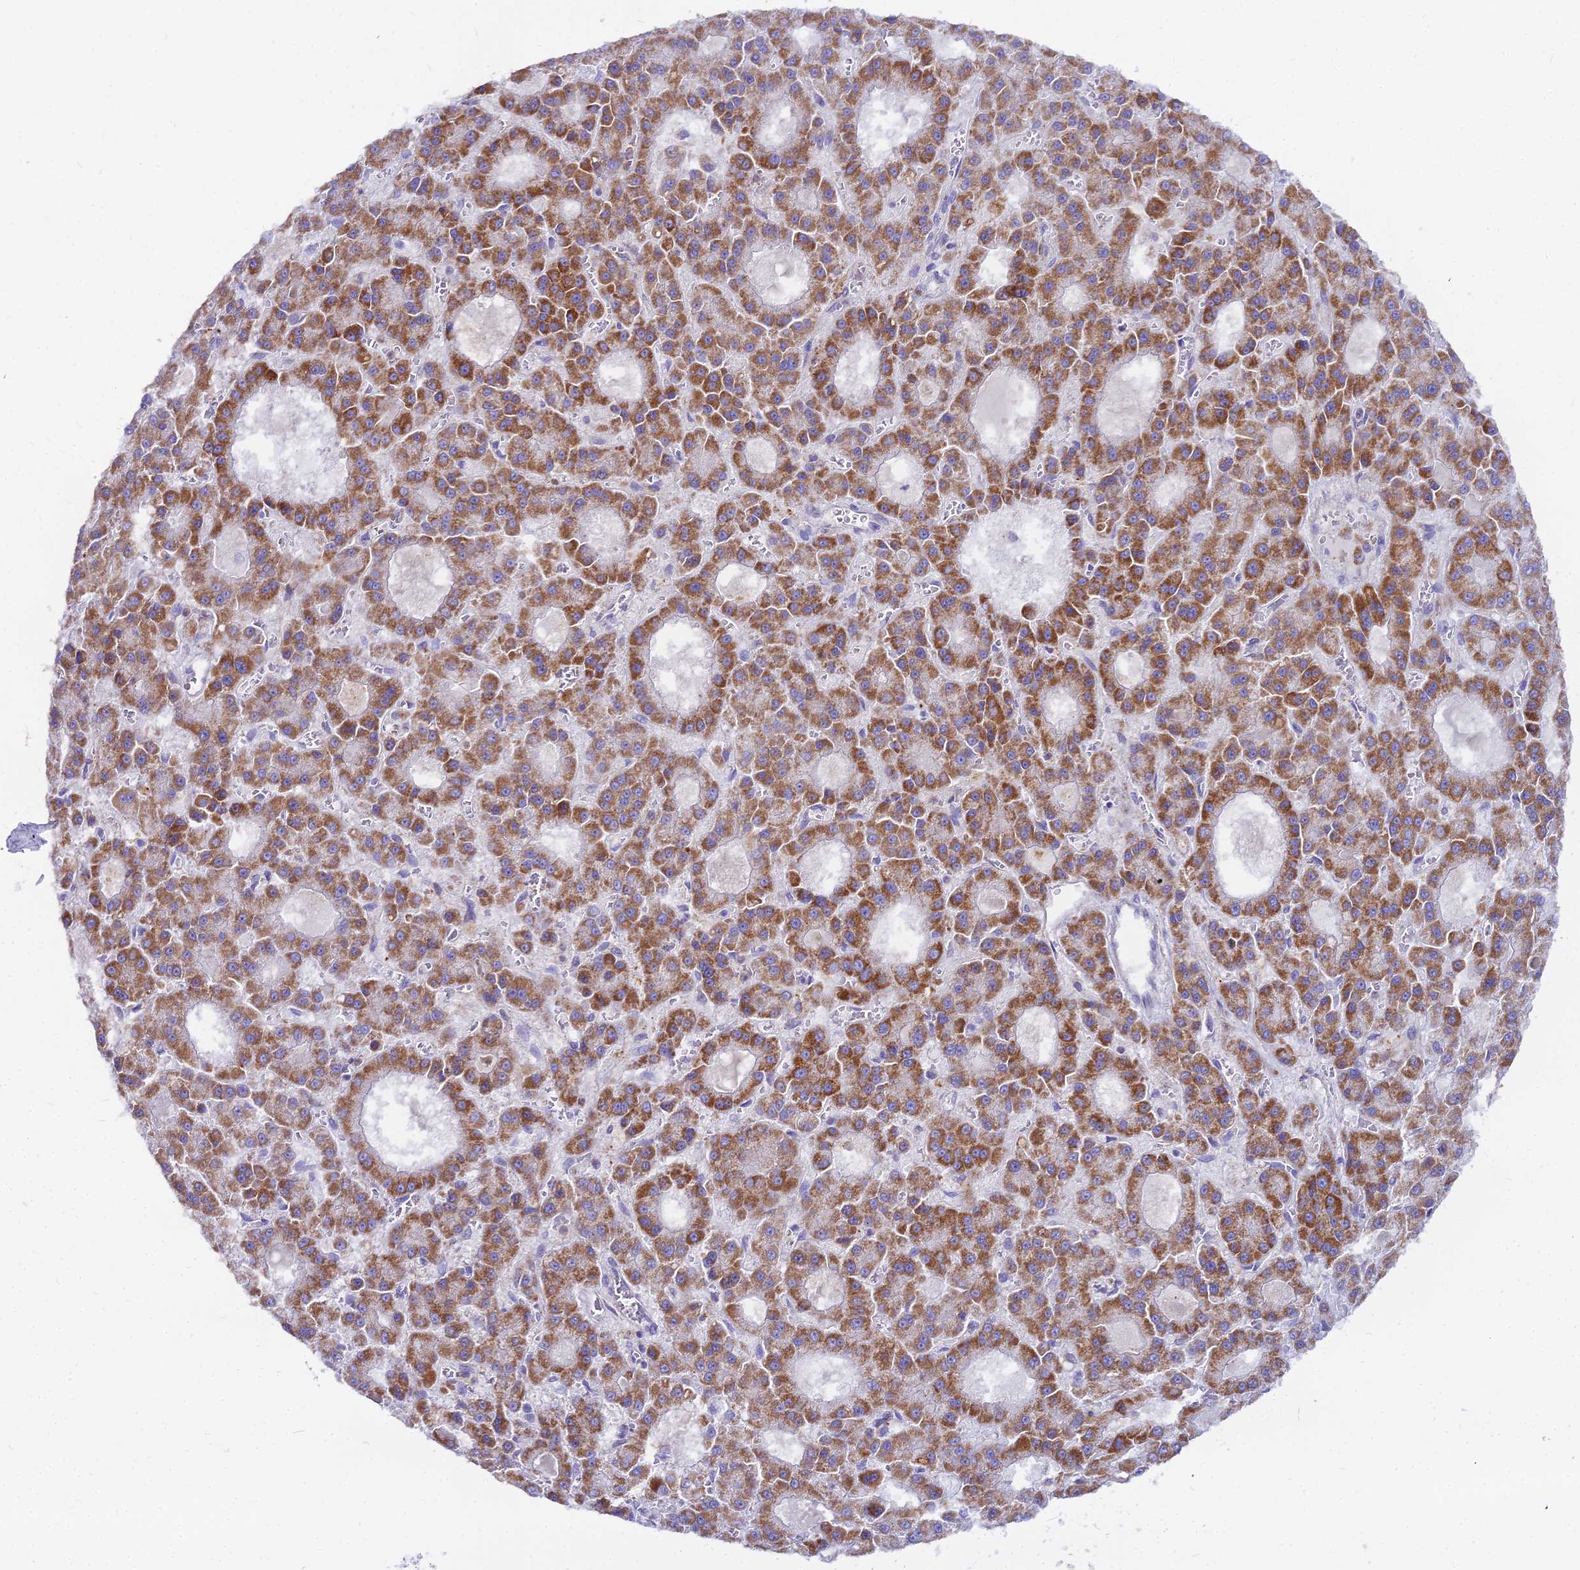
{"staining": {"intensity": "moderate", "quantity": "25%-75%", "location": "cytoplasmic/membranous"}, "tissue": "liver cancer", "cell_type": "Tumor cells", "image_type": "cancer", "snomed": [{"axis": "morphology", "description": "Carcinoma, Hepatocellular, NOS"}, {"axis": "topography", "description": "Liver"}], "caption": "High-magnification brightfield microscopy of liver hepatocellular carcinoma stained with DAB (brown) and counterstained with hematoxylin (blue). tumor cells exhibit moderate cytoplasmic/membranous expression is seen in about25%-75% of cells.", "gene": "GLYAT", "patient": {"sex": "male", "age": 70}}